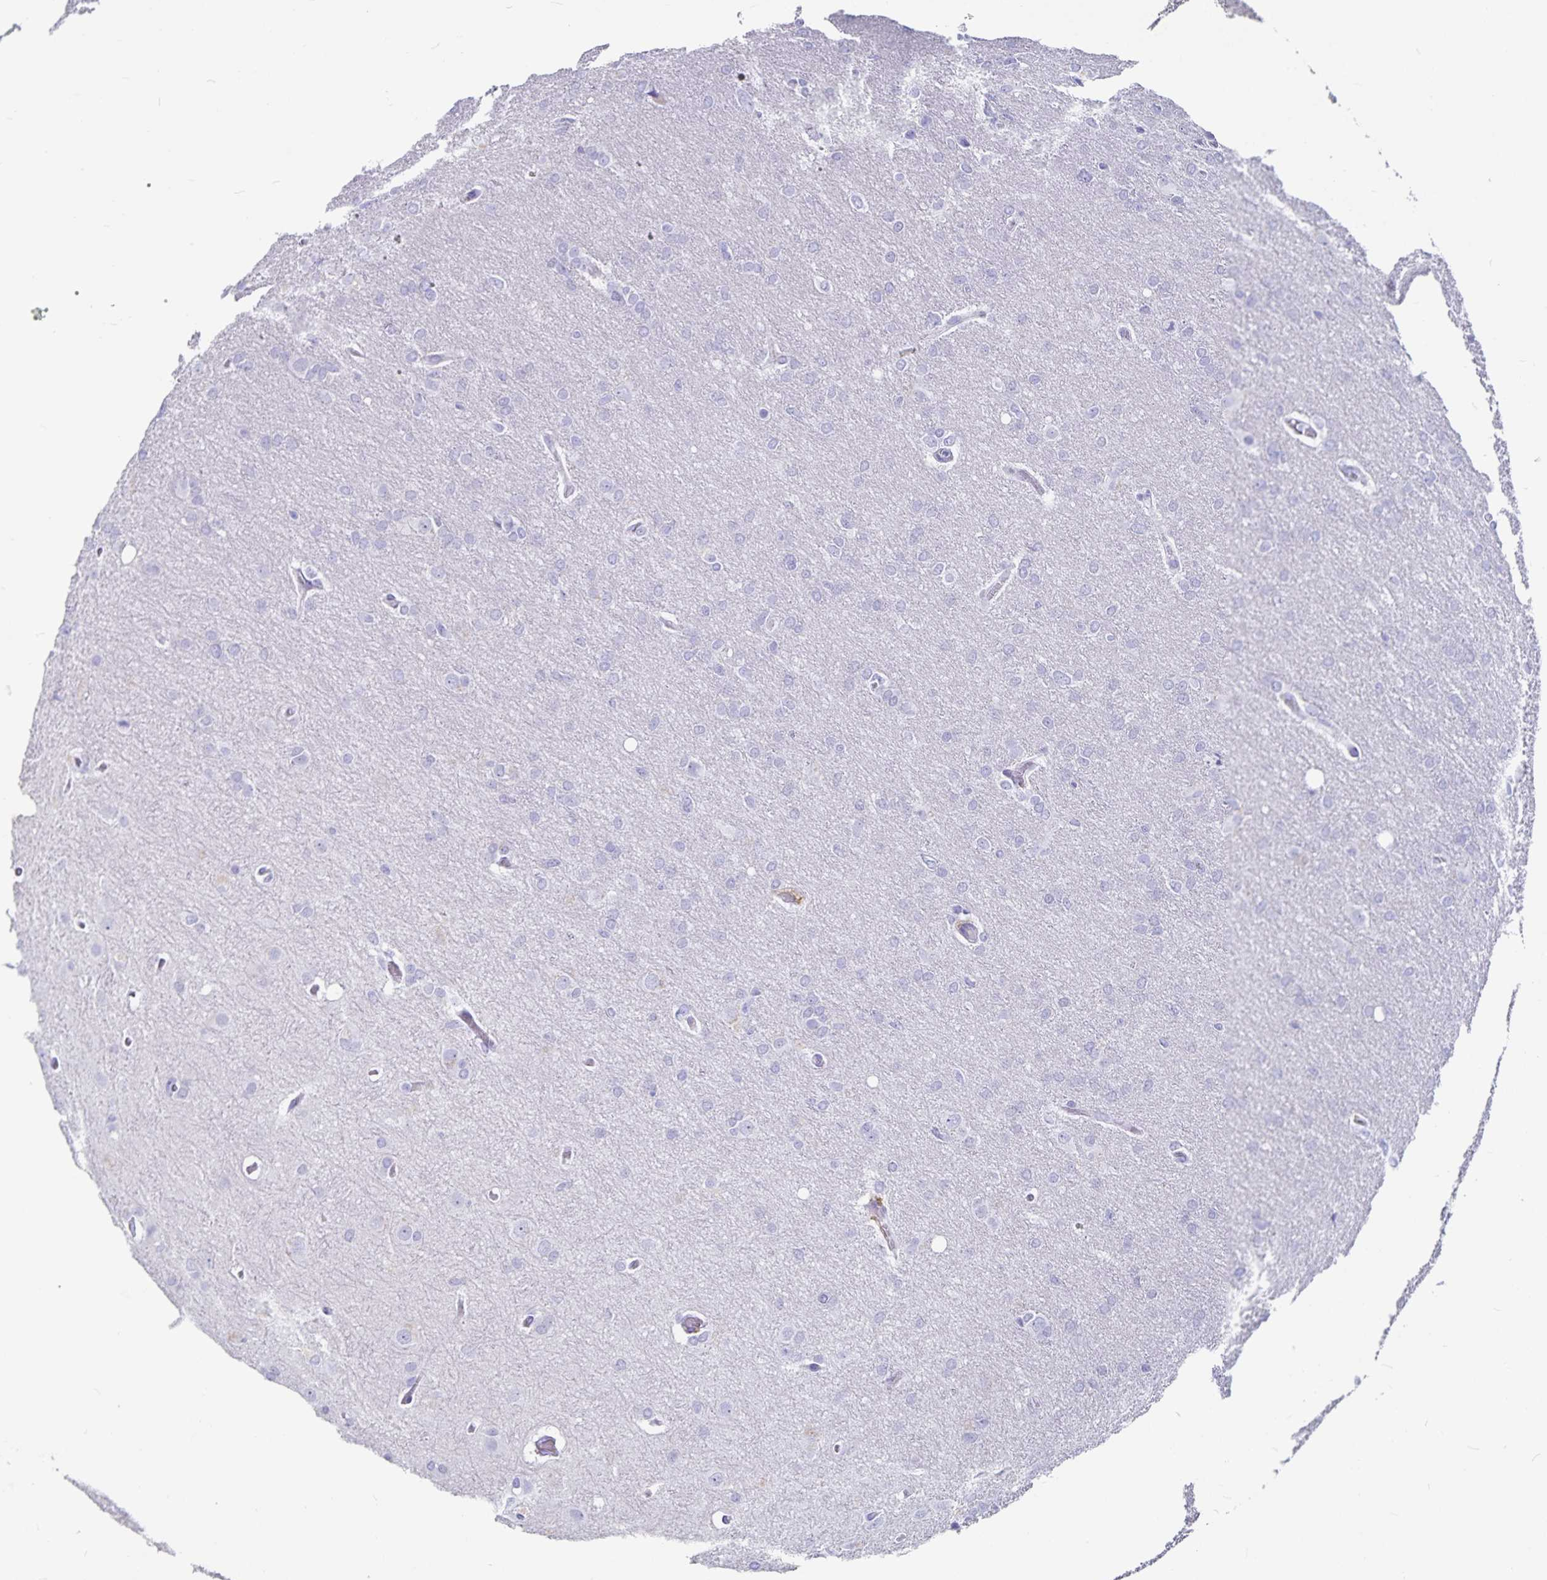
{"staining": {"intensity": "negative", "quantity": "none", "location": "none"}, "tissue": "glioma", "cell_type": "Tumor cells", "image_type": "cancer", "snomed": [{"axis": "morphology", "description": "Glioma, malignant, High grade"}, {"axis": "topography", "description": "Brain"}], "caption": "A photomicrograph of human malignant glioma (high-grade) is negative for staining in tumor cells.", "gene": "PLAC1", "patient": {"sex": "male", "age": 53}}